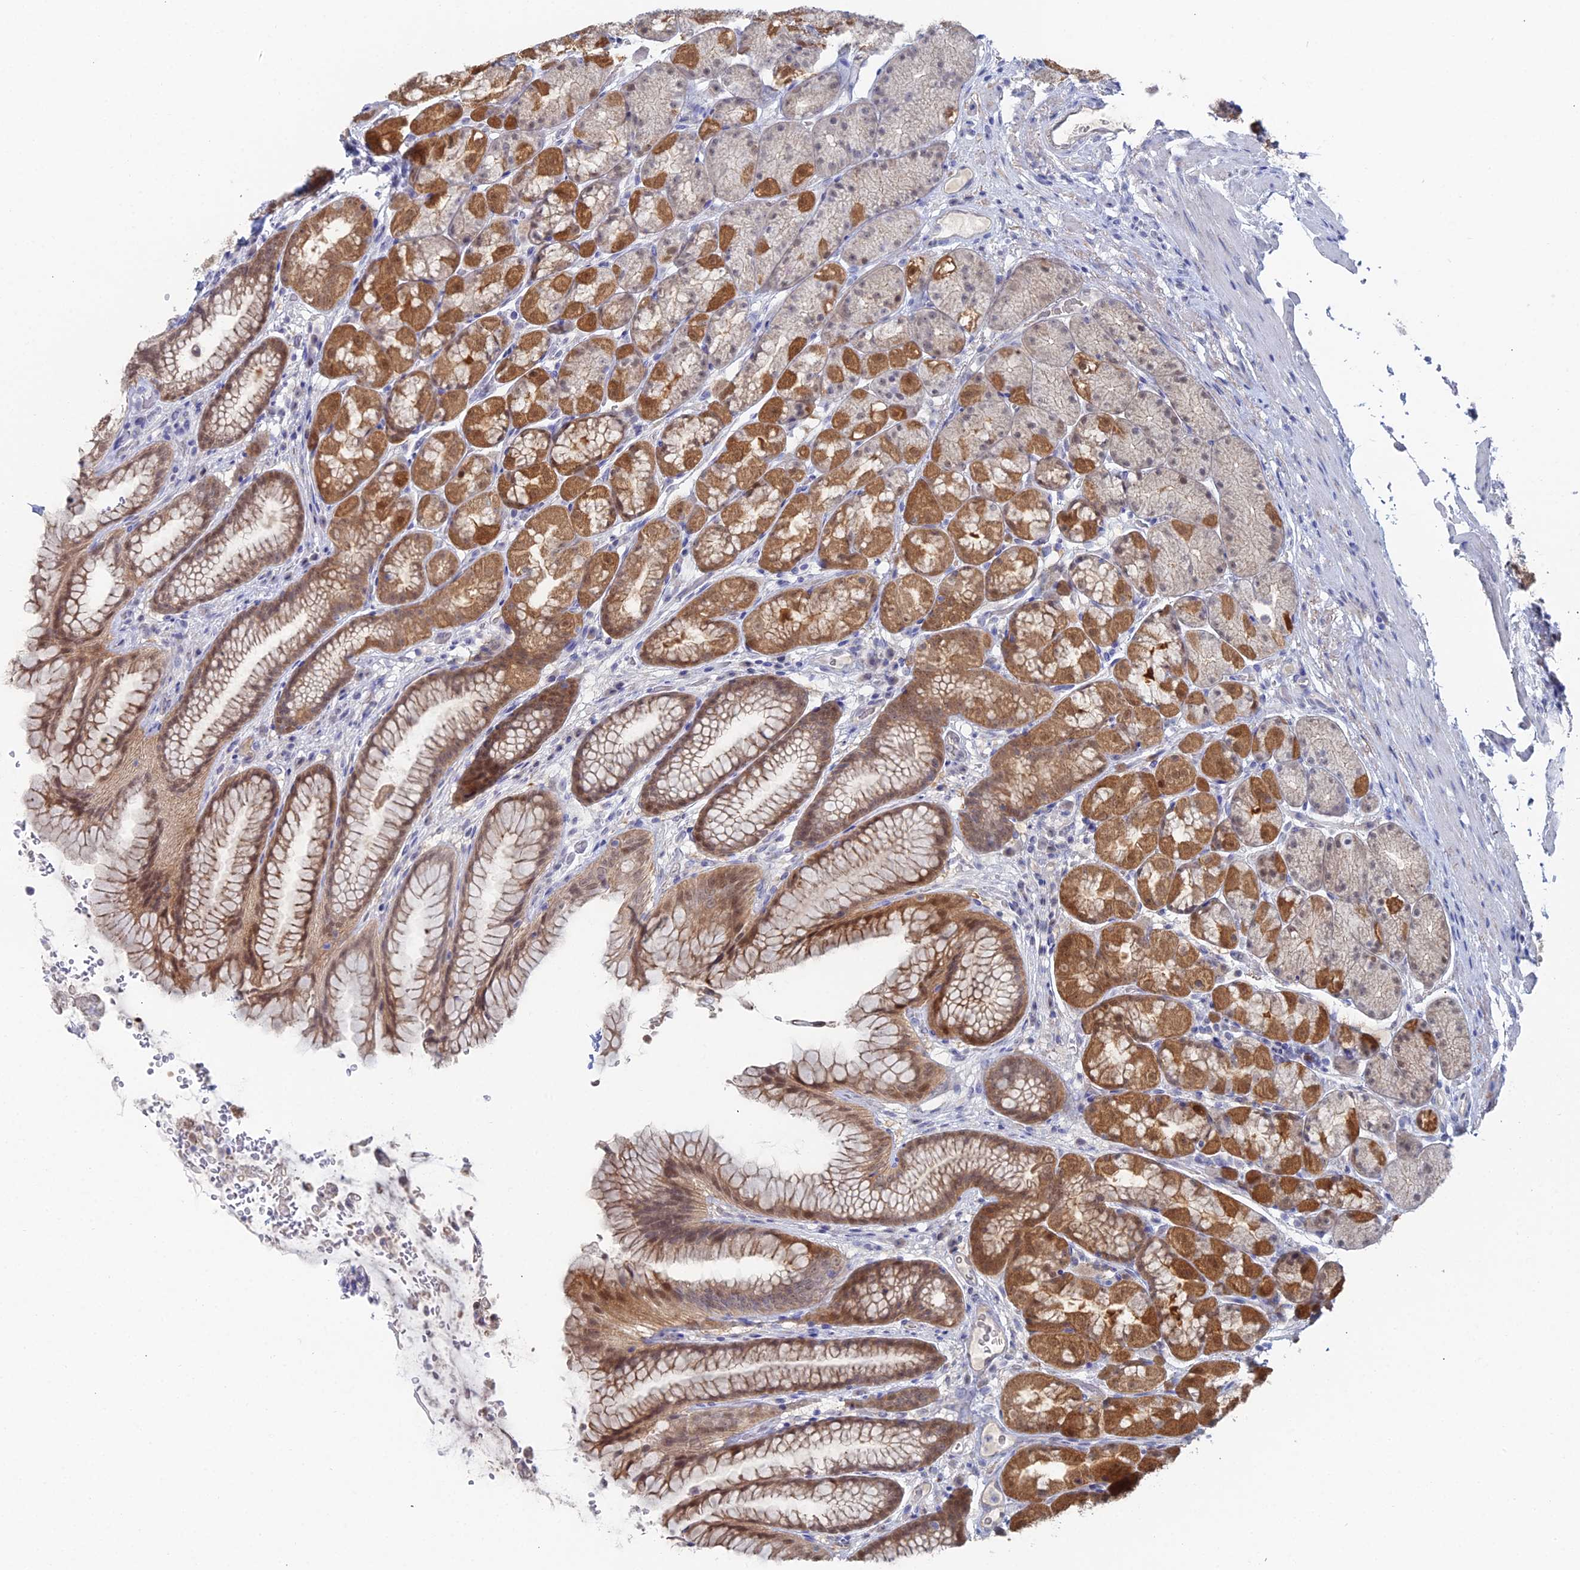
{"staining": {"intensity": "moderate", "quantity": ">75%", "location": "cytoplasmic/membranous,nuclear"}, "tissue": "stomach", "cell_type": "Glandular cells", "image_type": "normal", "snomed": [{"axis": "morphology", "description": "Normal tissue, NOS"}, {"axis": "topography", "description": "Stomach"}], "caption": "An immunohistochemistry (IHC) image of normal tissue is shown. Protein staining in brown shows moderate cytoplasmic/membranous,nuclear positivity in stomach within glandular cells.", "gene": "THAP4", "patient": {"sex": "male", "age": 63}}